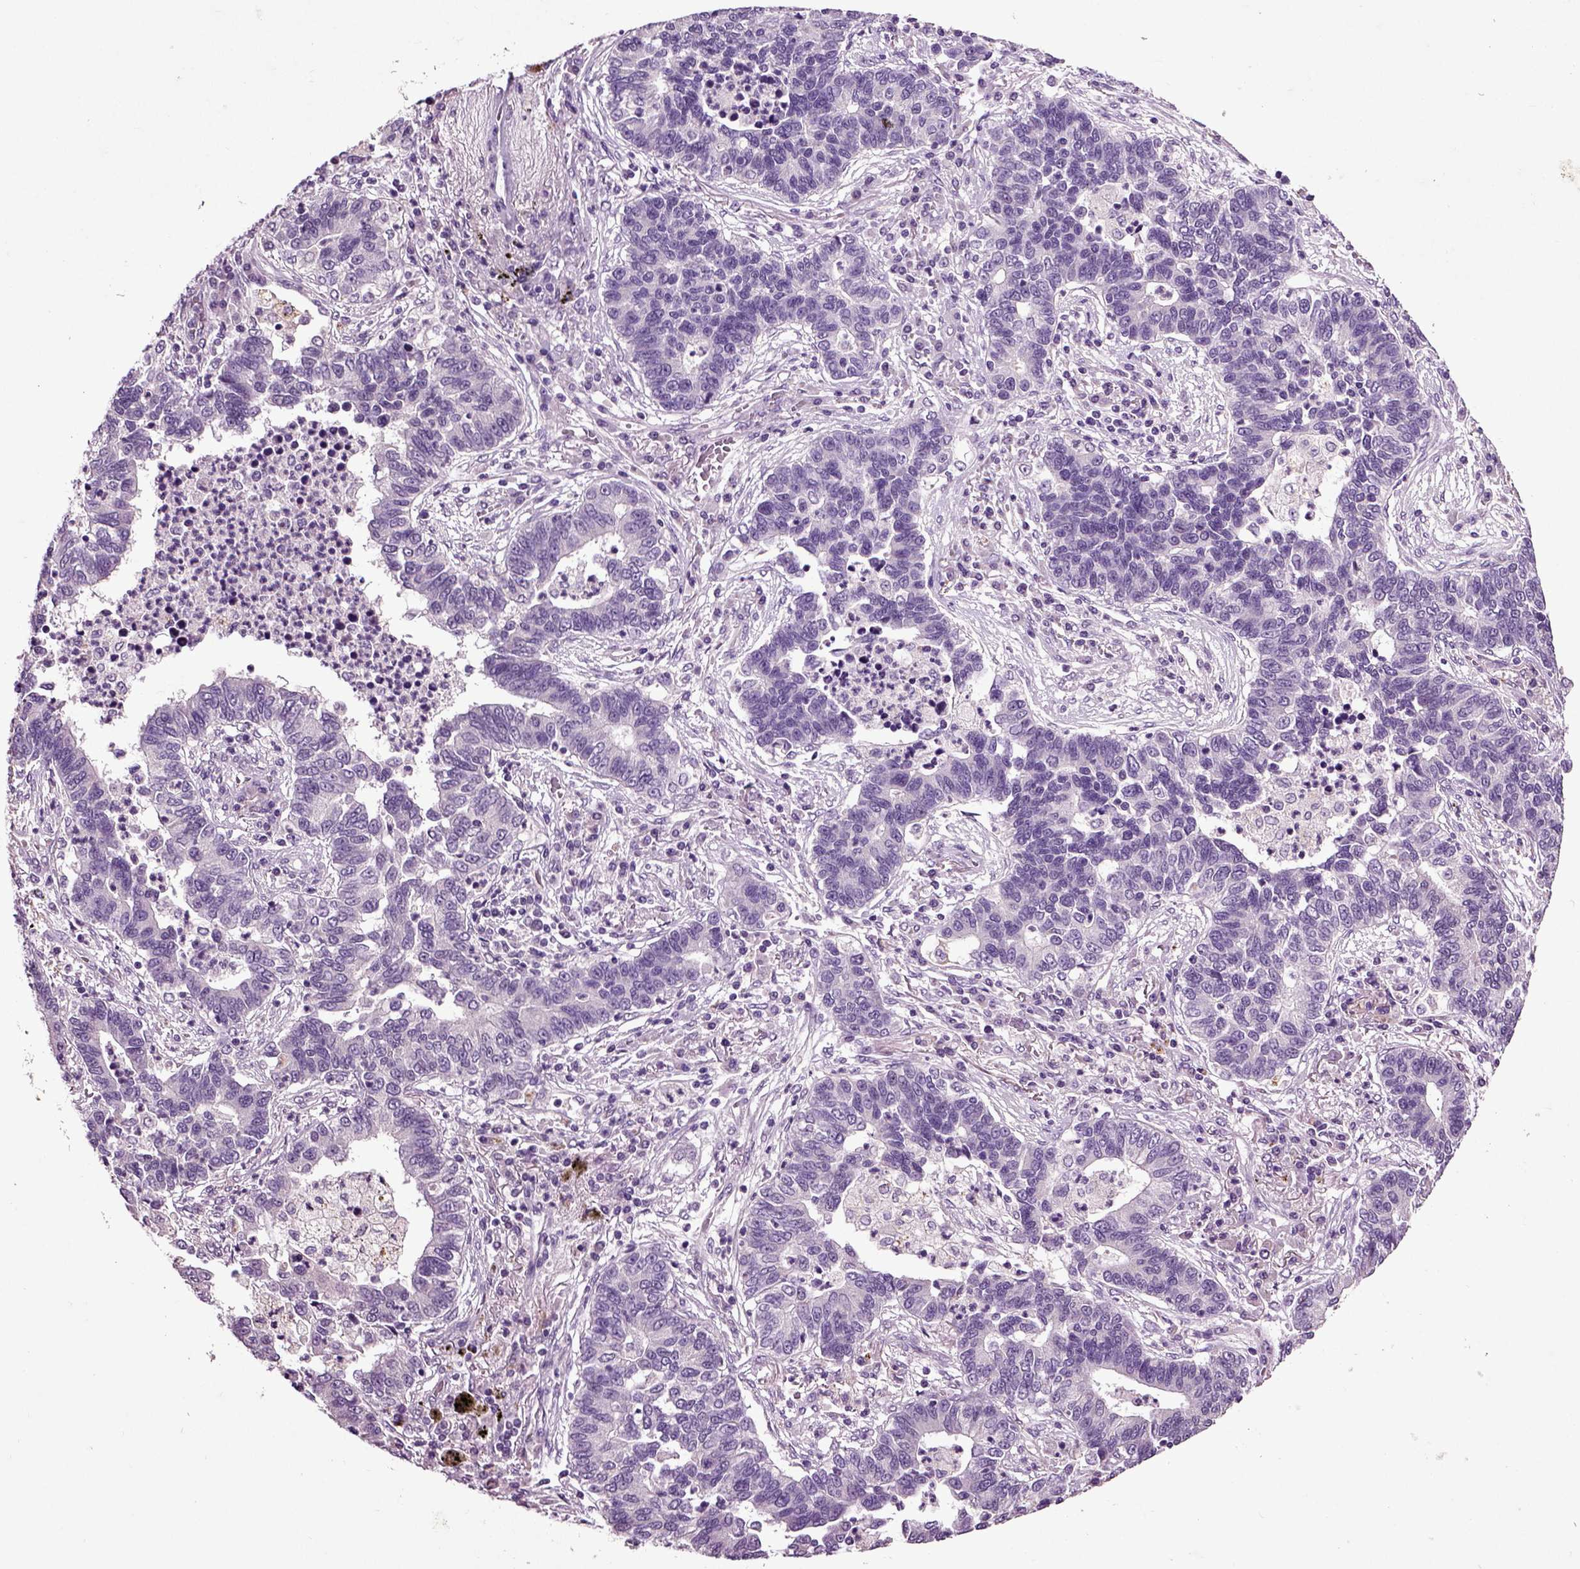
{"staining": {"intensity": "negative", "quantity": "none", "location": "none"}, "tissue": "lung cancer", "cell_type": "Tumor cells", "image_type": "cancer", "snomed": [{"axis": "morphology", "description": "Adenocarcinoma, NOS"}, {"axis": "topography", "description": "Lung"}], "caption": "Immunohistochemistry micrograph of neoplastic tissue: human adenocarcinoma (lung) stained with DAB (3,3'-diaminobenzidine) demonstrates no significant protein staining in tumor cells.", "gene": "CRHR1", "patient": {"sex": "female", "age": 57}}